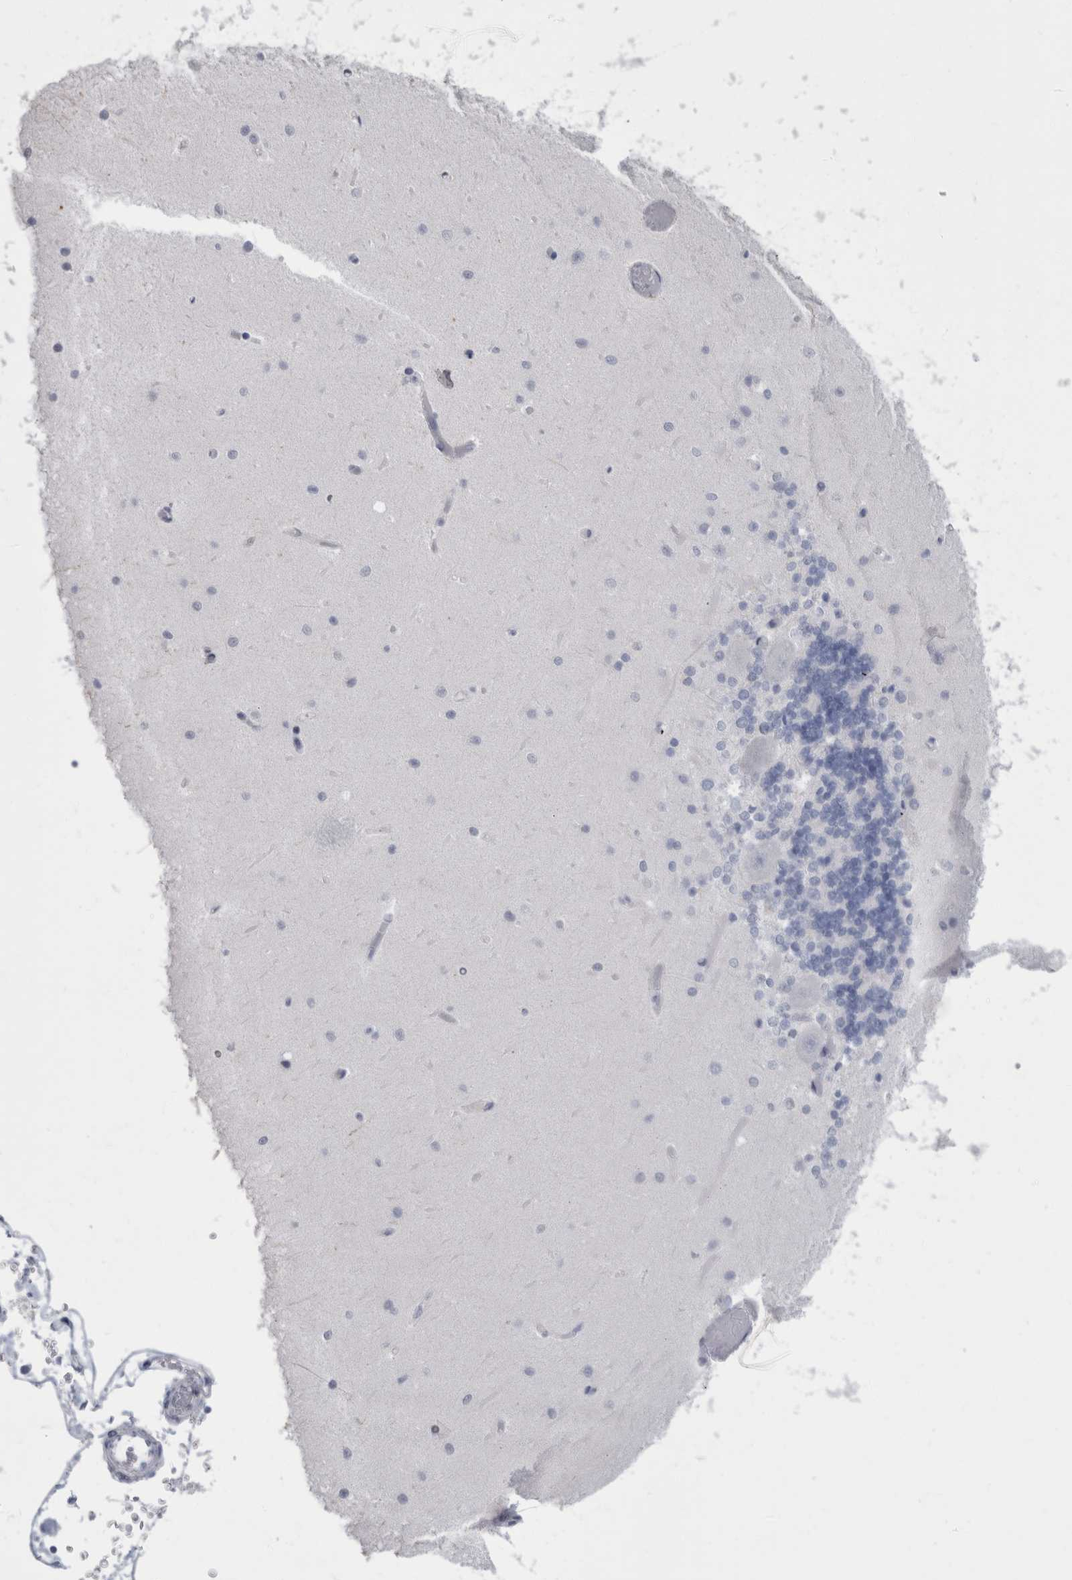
{"staining": {"intensity": "negative", "quantity": "none", "location": "none"}, "tissue": "cerebellum", "cell_type": "Cells in granular layer", "image_type": "normal", "snomed": [{"axis": "morphology", "description": "Normal tissue, NOS"}, {"axis": "topography", "description": "Cerebellum"}], "caption": "Immunohistochemical staining of benign human cerebellum shows no significant positivity in cells in granular layer. (IHC, brightfield microscopy, high magnification).", "gene": "PTH", "patient": {"sex": "male", "age": 37}}